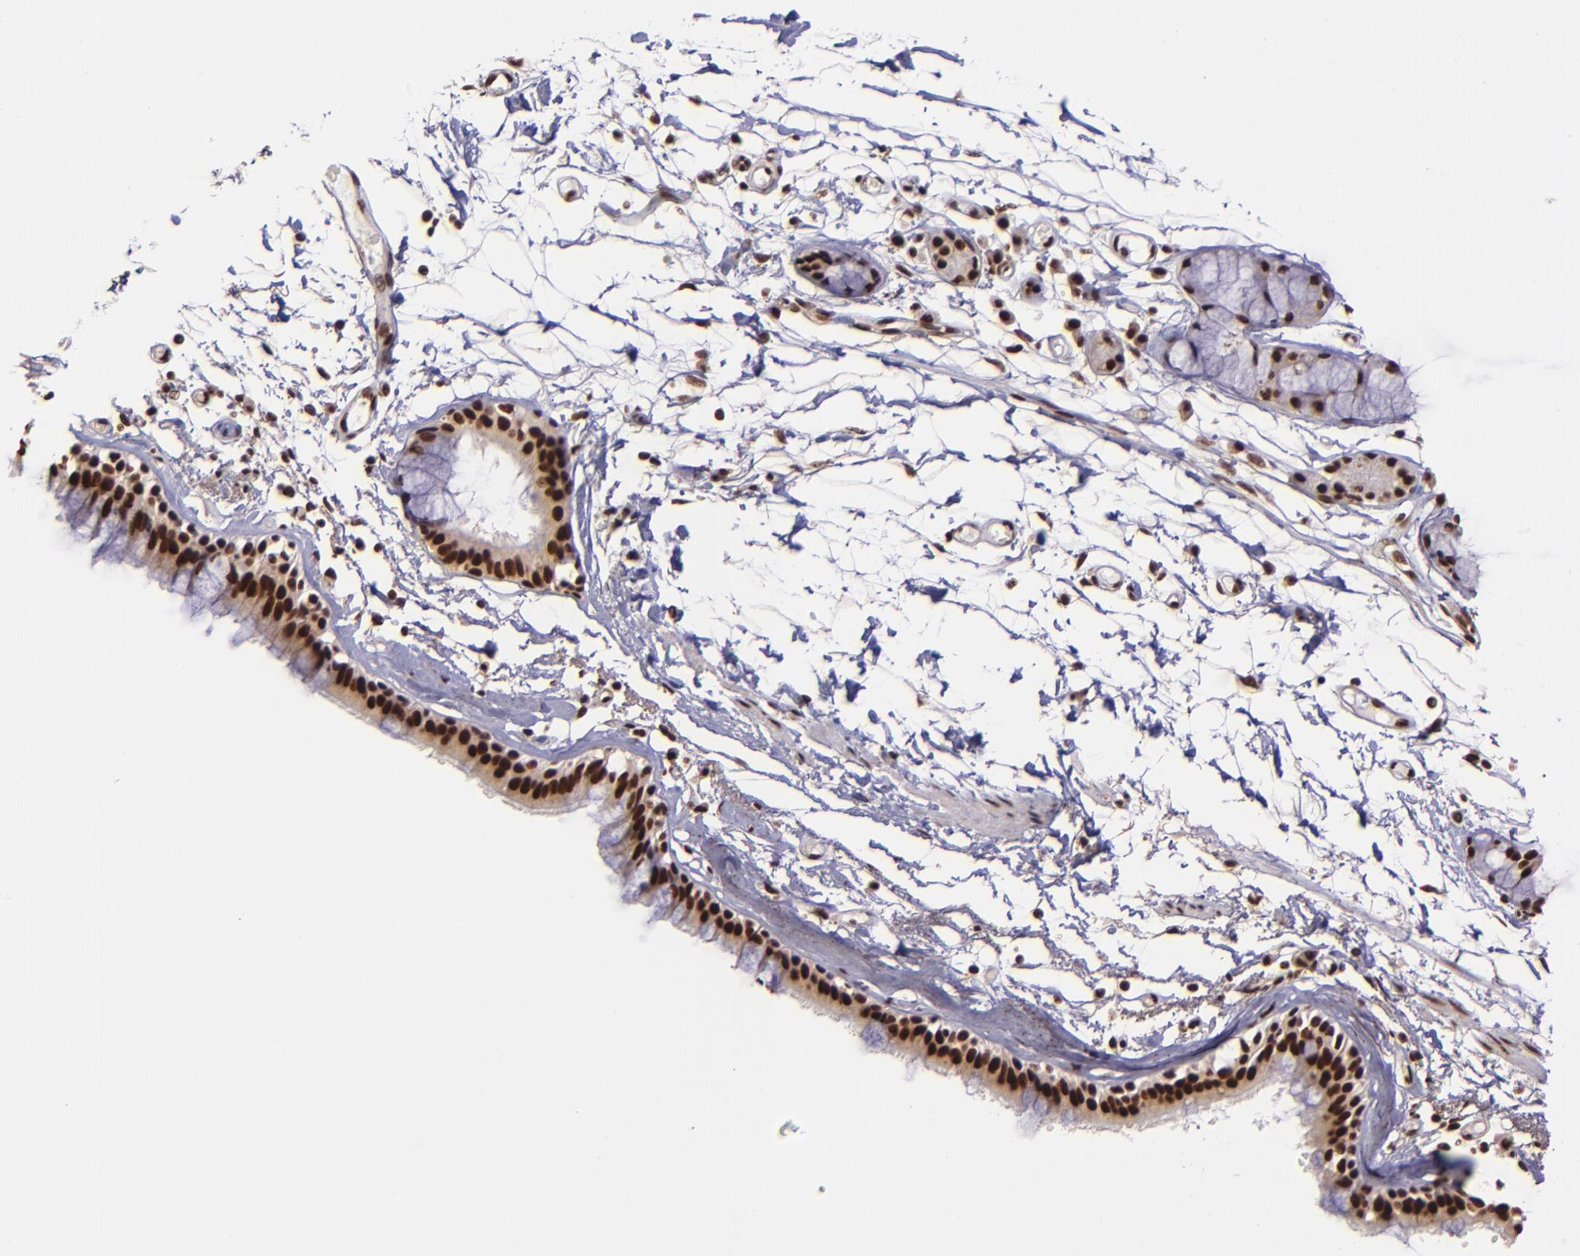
{"staining": {"intensity": "strong", "quantity": ">75%", "location": "cytoplasmic/membranous,nuclear"}, "tissue": "bronchus", "cell_type": "Respiratory epithelial cells", "image_type": "normal", "snomed": [{"axis": "morphology", "description": "Normal tissue, NOS"}, {"axis": "topography", "description": "Bronchus"}, {"axis": "topography", "description": "Lung"}], "caption": "Approximately >75% of respiratory epithelial cells in benign bronchus show strong cytoplasmic/membranous,nuclear protein positivity as visualized by brown immunohistochemical staining.", "gene": "PQBP1", "patient": {"sex": "female", "age": 56}}